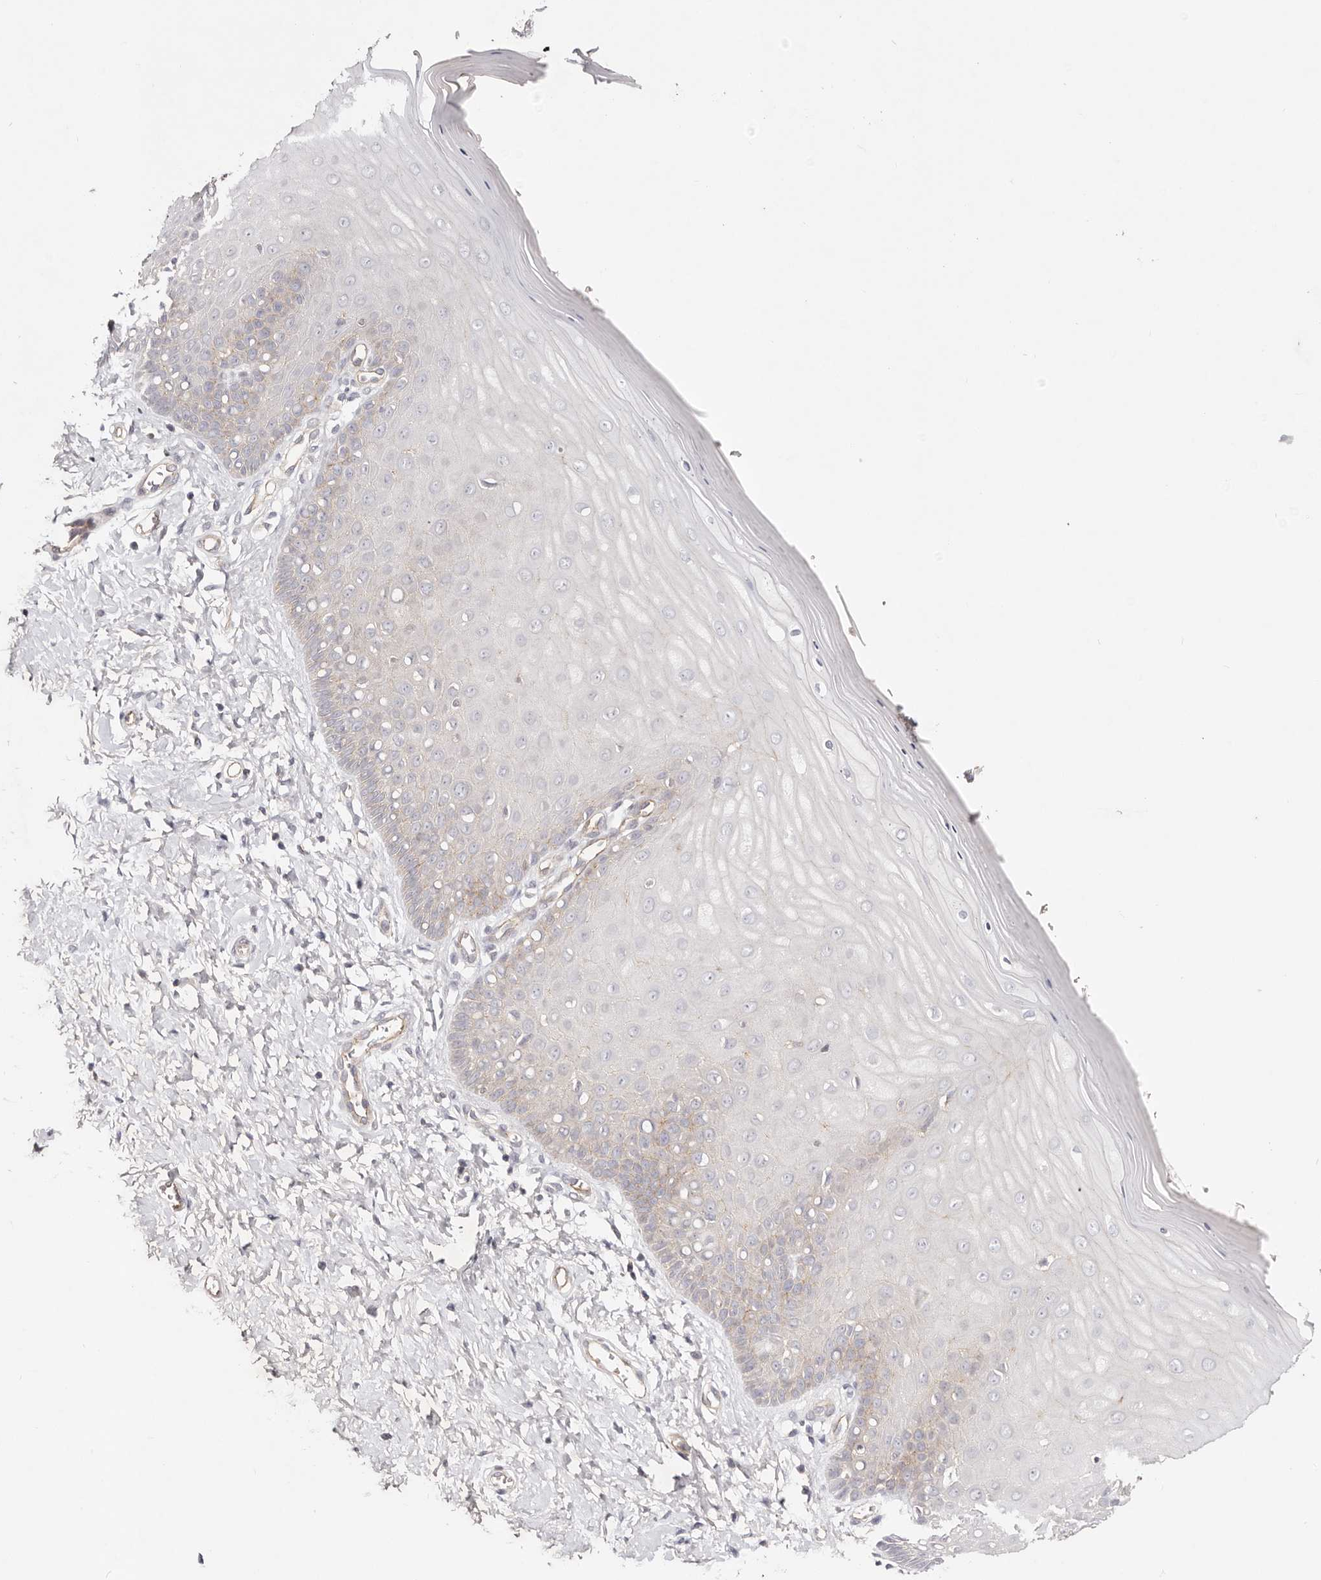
{"staining": {"intensity": "negative", "quantity": "none", "location": "none"}, "tissue": "cervix", "cell_type": "Glandular cells", "image_type": "normal", "snomed": [{"axis": "morphology", "description": "Normal tissue, NOS"}, {"axis": "topography", "description": "Cervix"}], "caption": "High power microscopy image of an immunohistochemistry micrograph of benign cervix, revealing no significant expression in glandular cells.", "gene": "SLC35B2", "patient": {"sex": "female", "age": 55}}